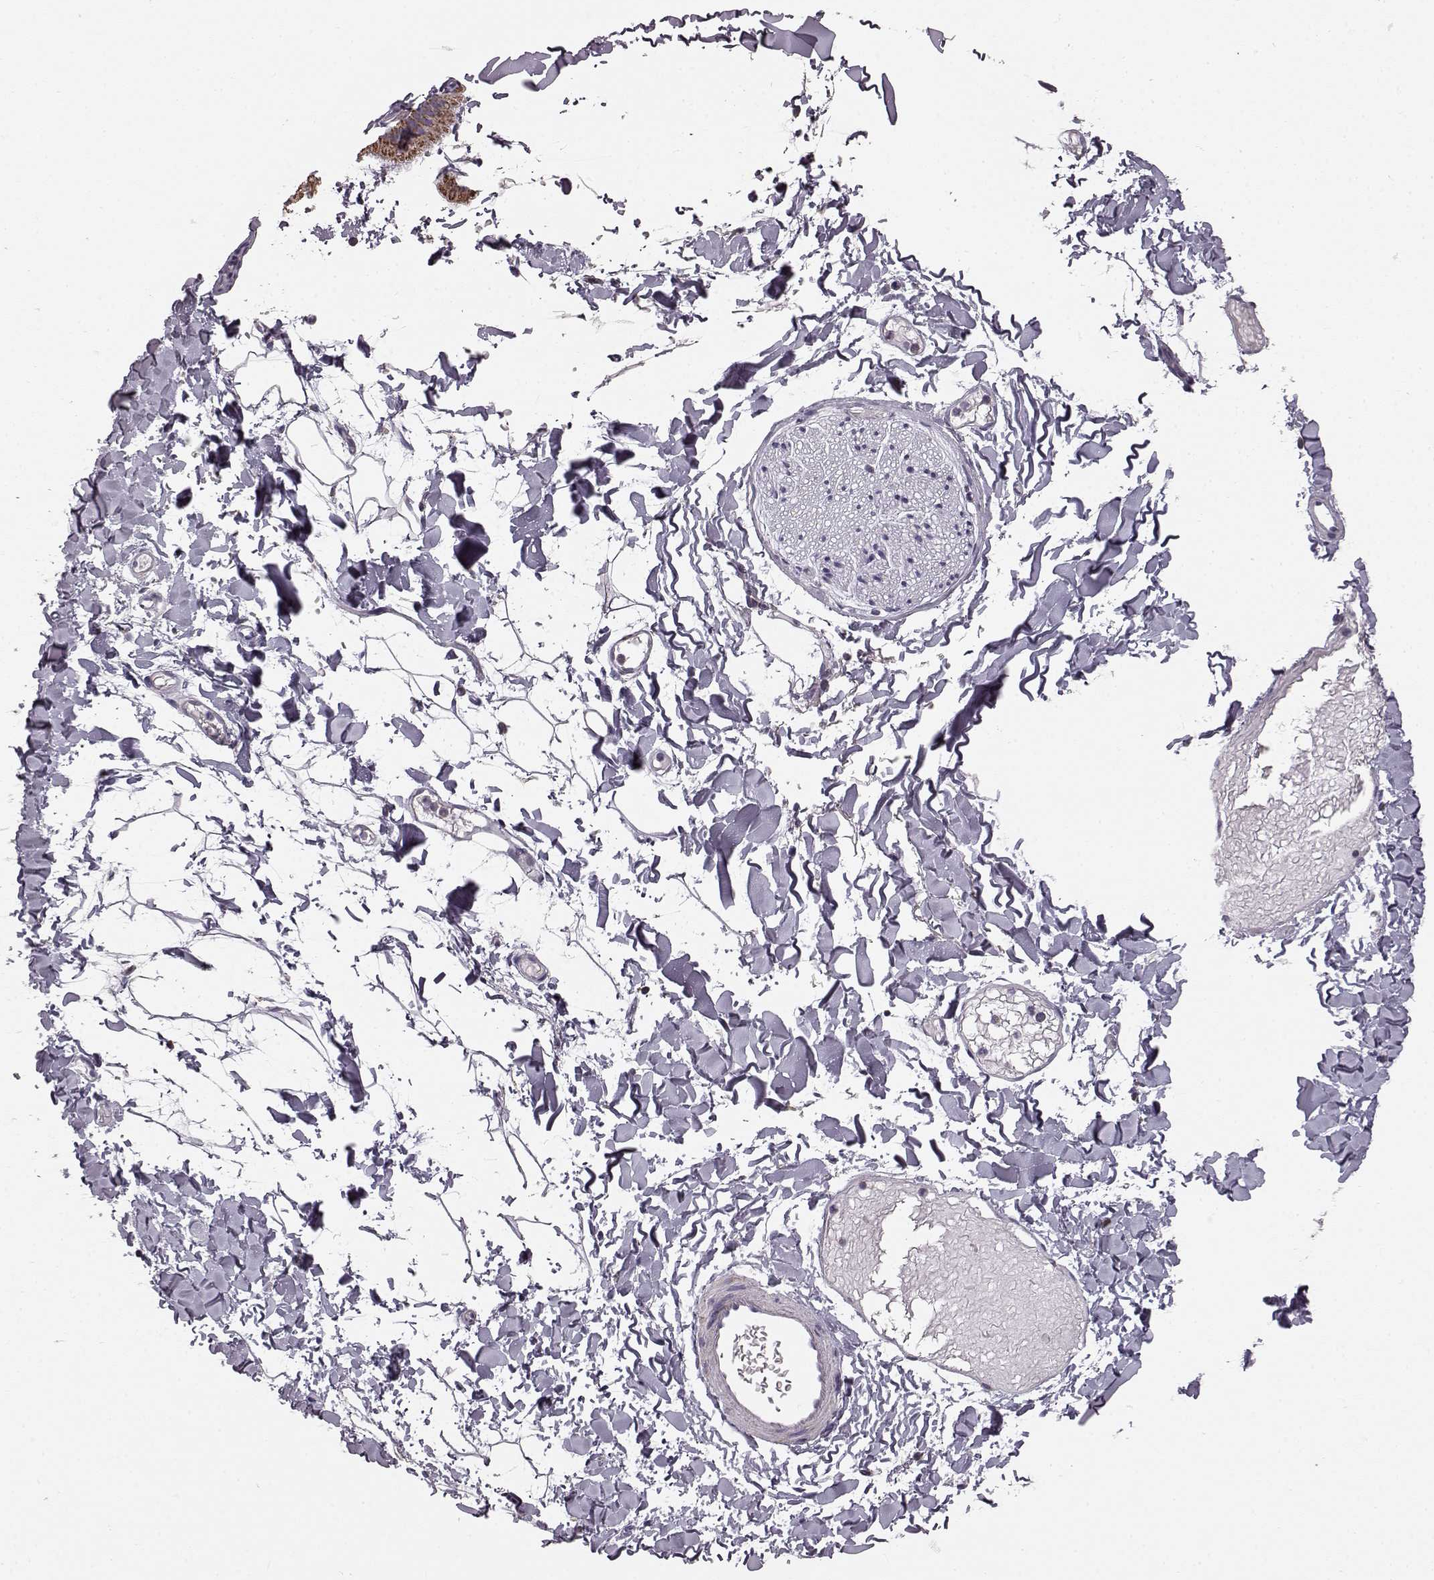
{"staining": {"intensity": "negative", "quantity": "none", "location": "none"}, "tissue": "adipose tissue", "cell_type": "Adipocytes", "image_type": "normal", "snomed": [{"axis": "morphology", "description": "Normal tissue, NOS"}, {"axis": "topography", "description": "Gallbladder"}, {"axis": "topography", "description": "Peripheral nerve tissue"}], "caption": "Image shows no protein staining in adipocytes of unremarkable adipose tissue.", "gene": "FAM8A1", "patient": {"sex": "female", "age": 45}}